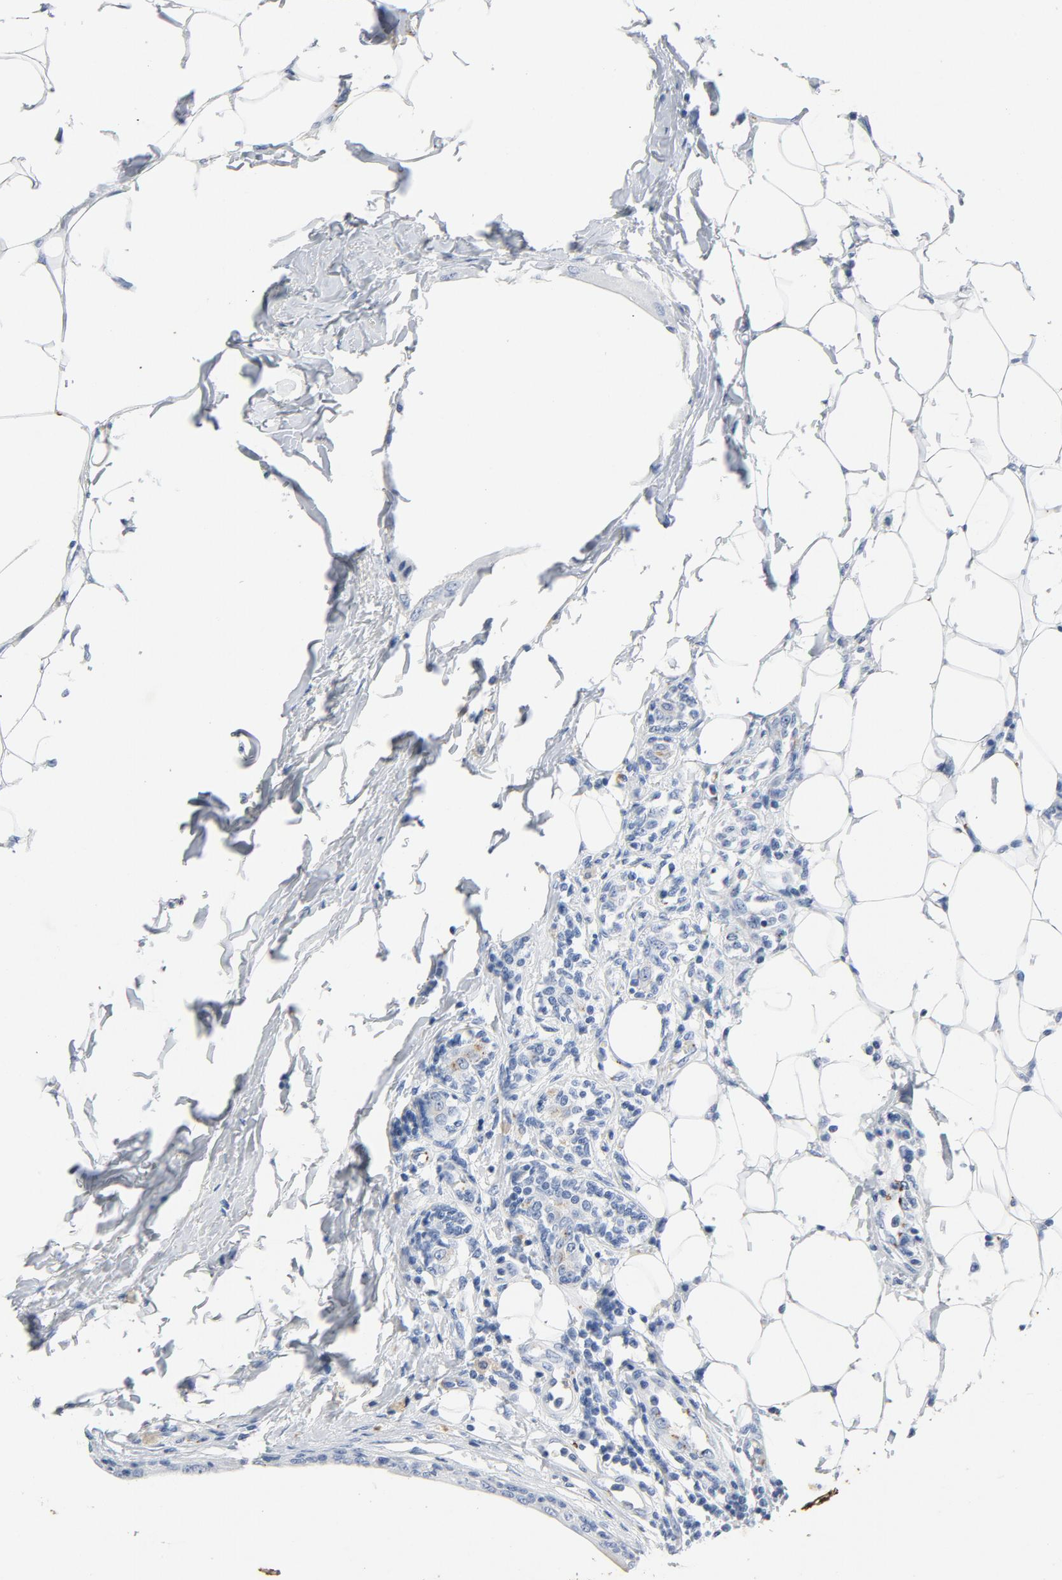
{"staining": {"intensity": "weak", "quantity": "<25%", "location": "cytoplasmic/membranous"}, "tissue": "breast cancer", "cell_type": "Tumor cells", "image_type": "cancer", "snomed": [{"axis": "morphology", "description": "Duct carcinoma"}, {"axis": "topography", "description": "Breast"}], "caption": "Immunohistochemistry of breast cancer demonstrates no positivity in tumor cells. (Brightfield microscopy of DAB (3,3'-diaminobenzidine) immunohistochemistry (IHC) at high magnification).", "gene": "PTPRB", "patient": {"sex": "female", "age": 40}}